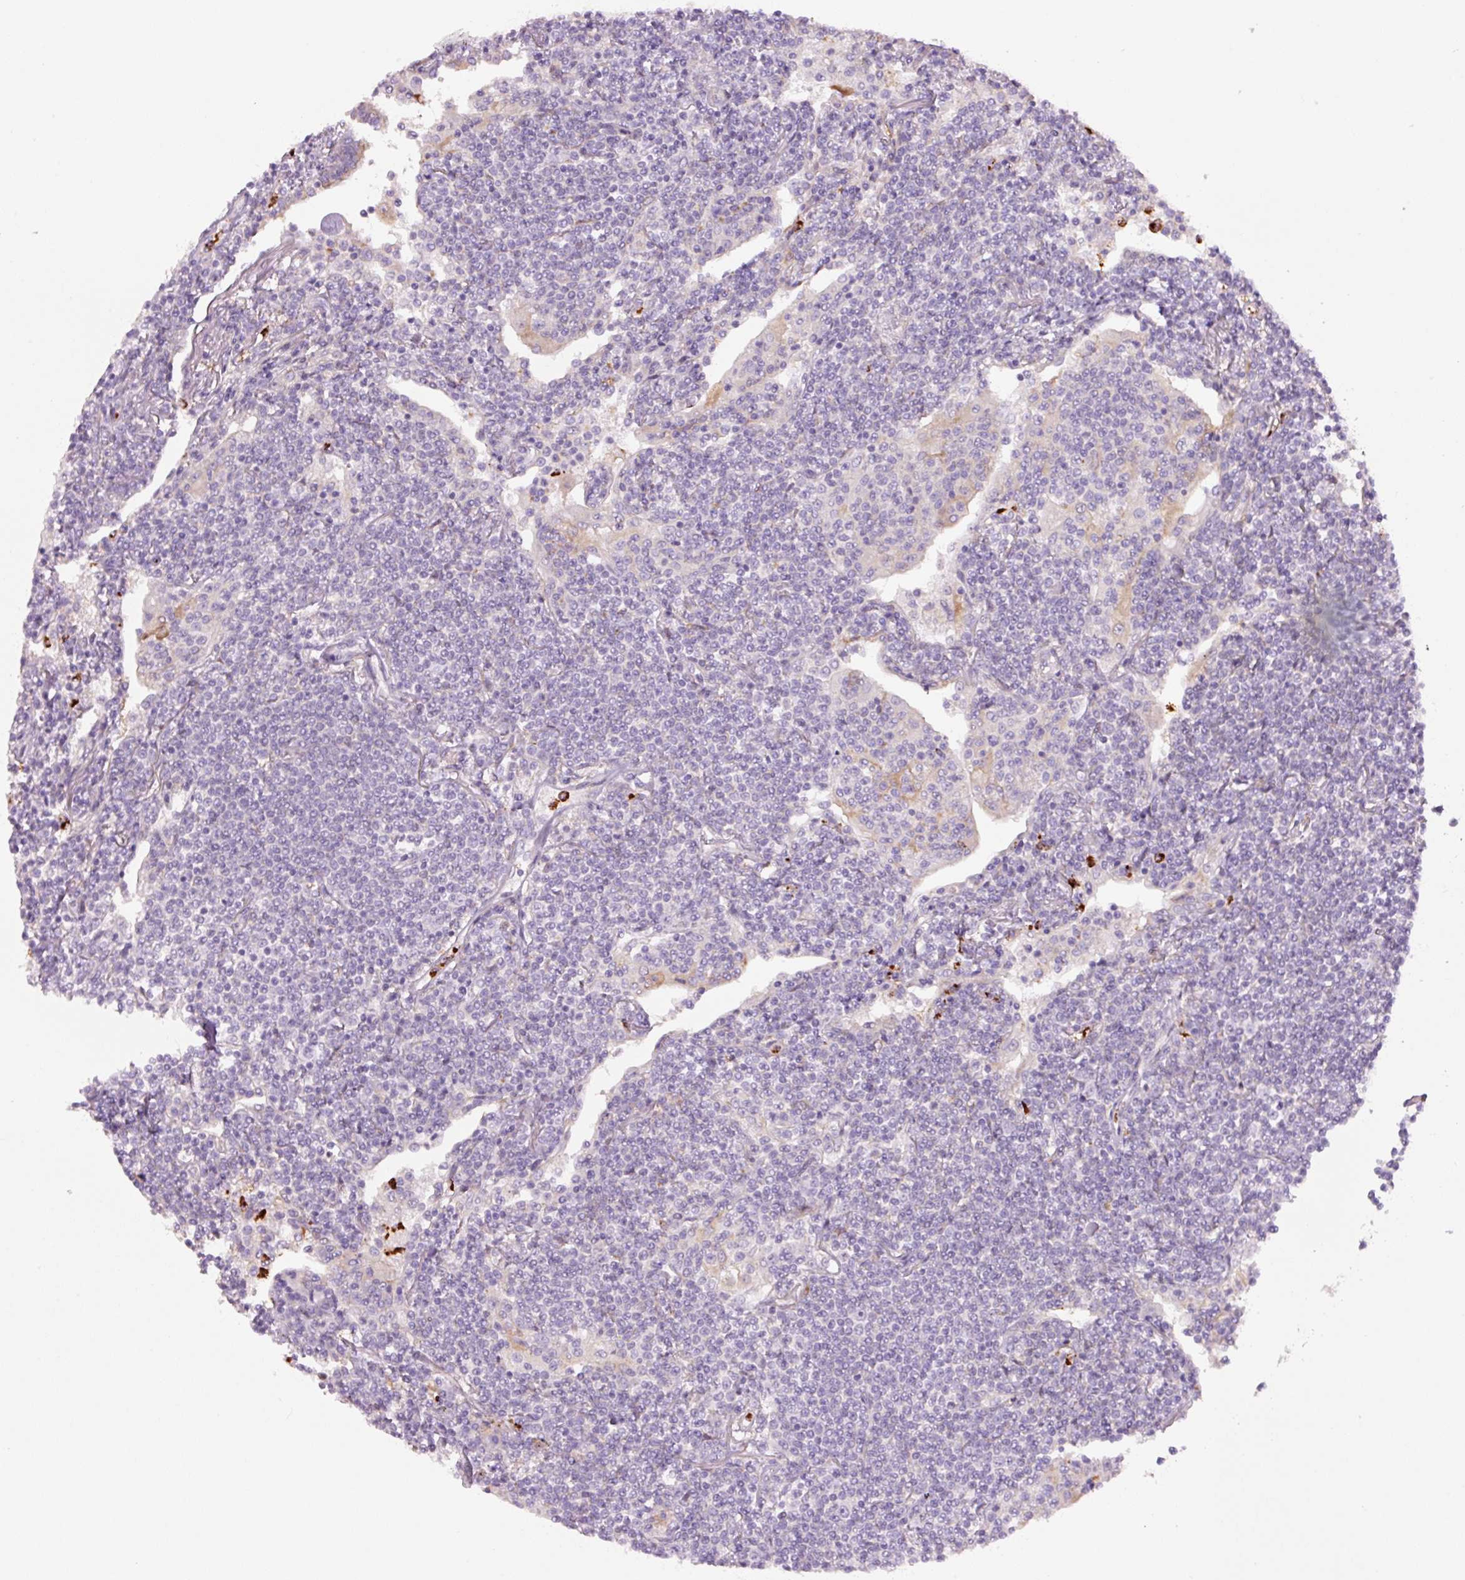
{"staining": {"intensity": "negative", "quantity": "none", "location": "none"}, "tissue": "lymphoma", "cell_type": "Tumor cells", "image_type": "cancer", "snomed": [{"axis": "morphology", "description": "Malignant lymphoma, non-Hodgkin's type, Low grade"}, {"axis": "topography", "description": "Lung"}], "caption": "Tumor cells are negative for brown protein staining in malignant lymphoma, non-Hodgkin's type (low-grade).", "gene": "SH2D6", "patient": {"sex": "female", "age": 71}}